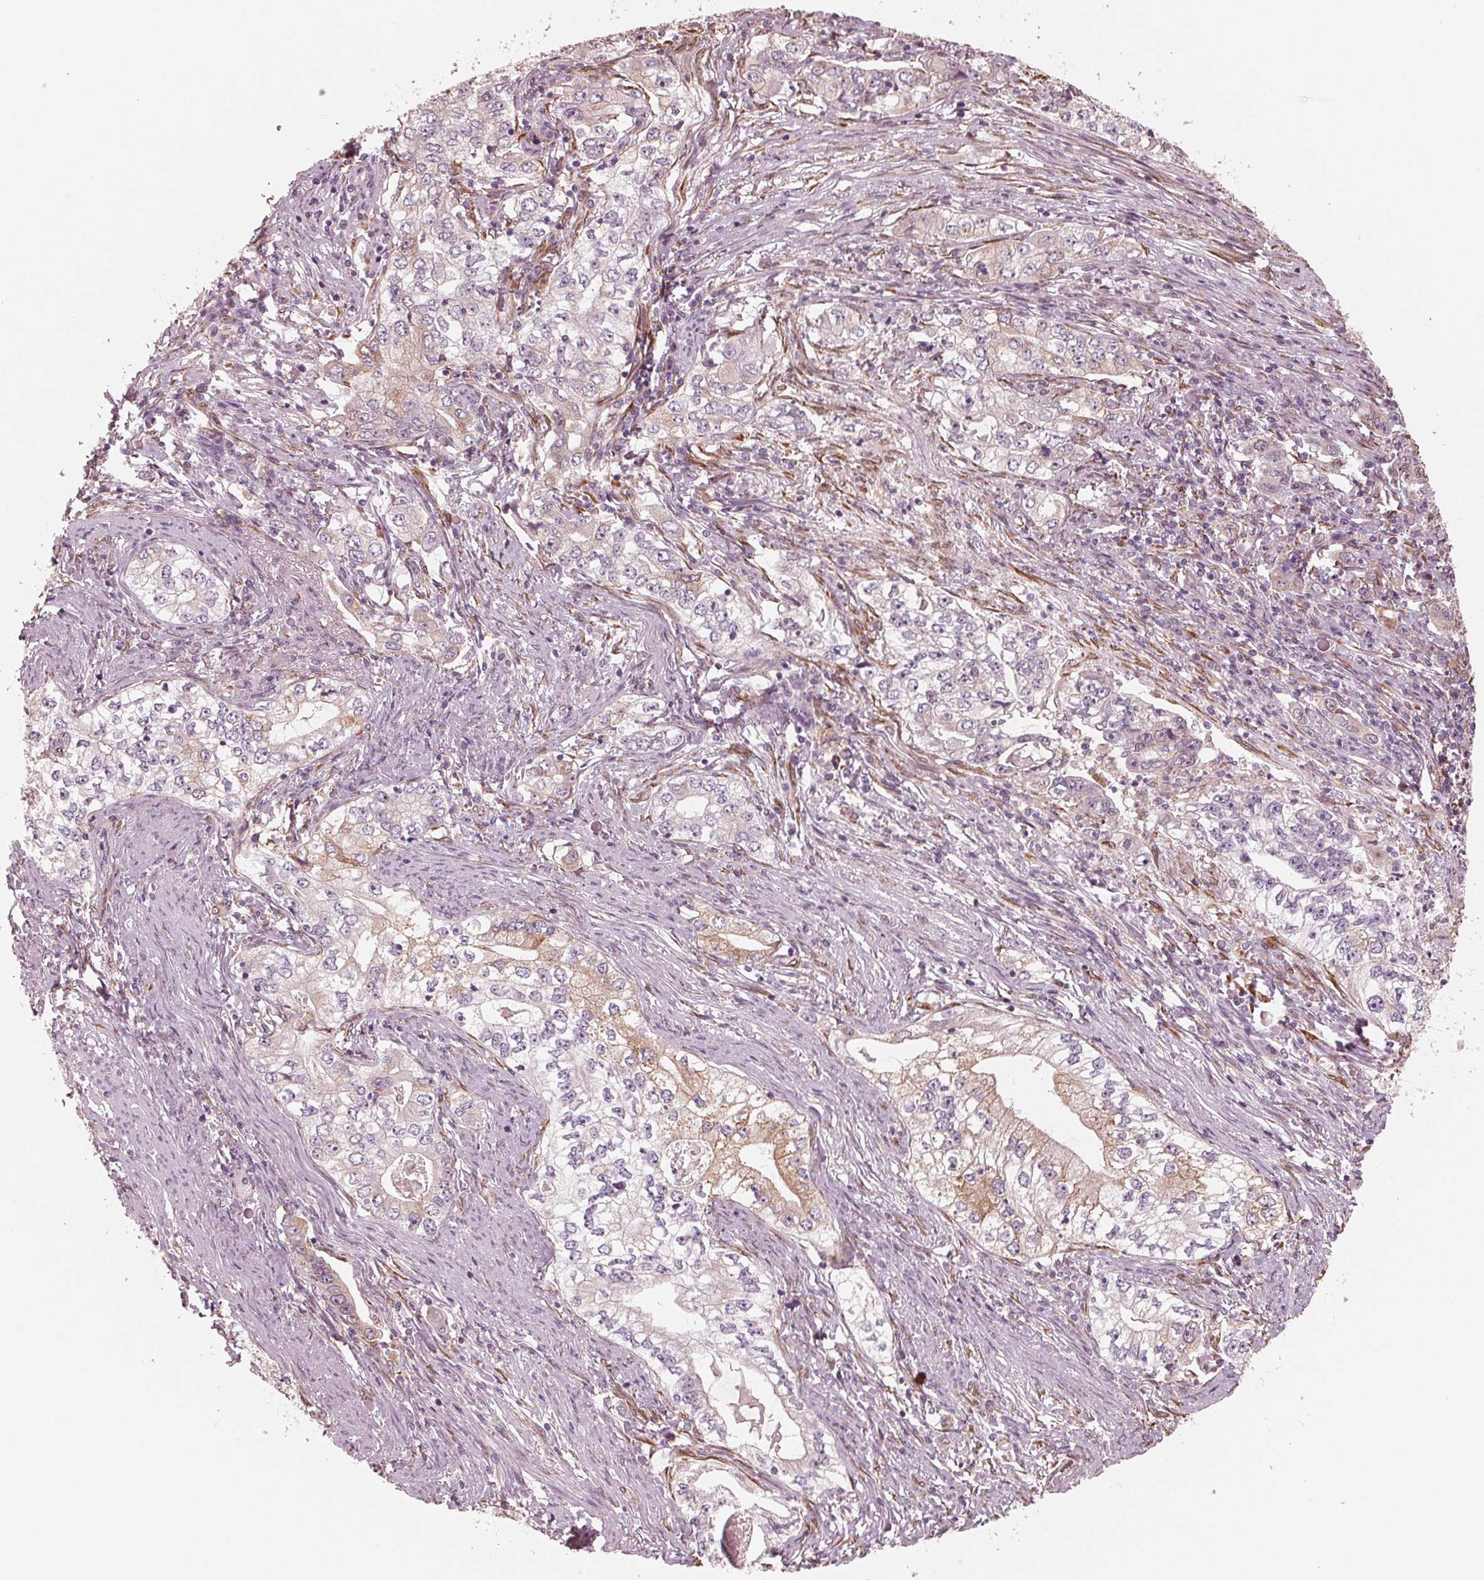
{"staining": {"intensity": "negative", "quantity": "none", "location": "none"}, "tissue": "stomach cancer", "cell_type": "Tumor cells", "image_type": "cancer", "snomed": [{"axis": "morphology", "description": "Adenocarcinoma, NOS"}, {"axis": "topography", "description": "Stomach, lower"}], "caption": "DAB immunohistochemical staining of adenocarcinoma (stomach) exhibits no significant expression in tumor cells. (Stains: DAB immunohistochemistry (IHC) with hematoxylin counter stain, Microscopy: brightfield microscopy at high magnification).", "gene": "IKBIP", "patient": {"sex": "female", "age": 72}}